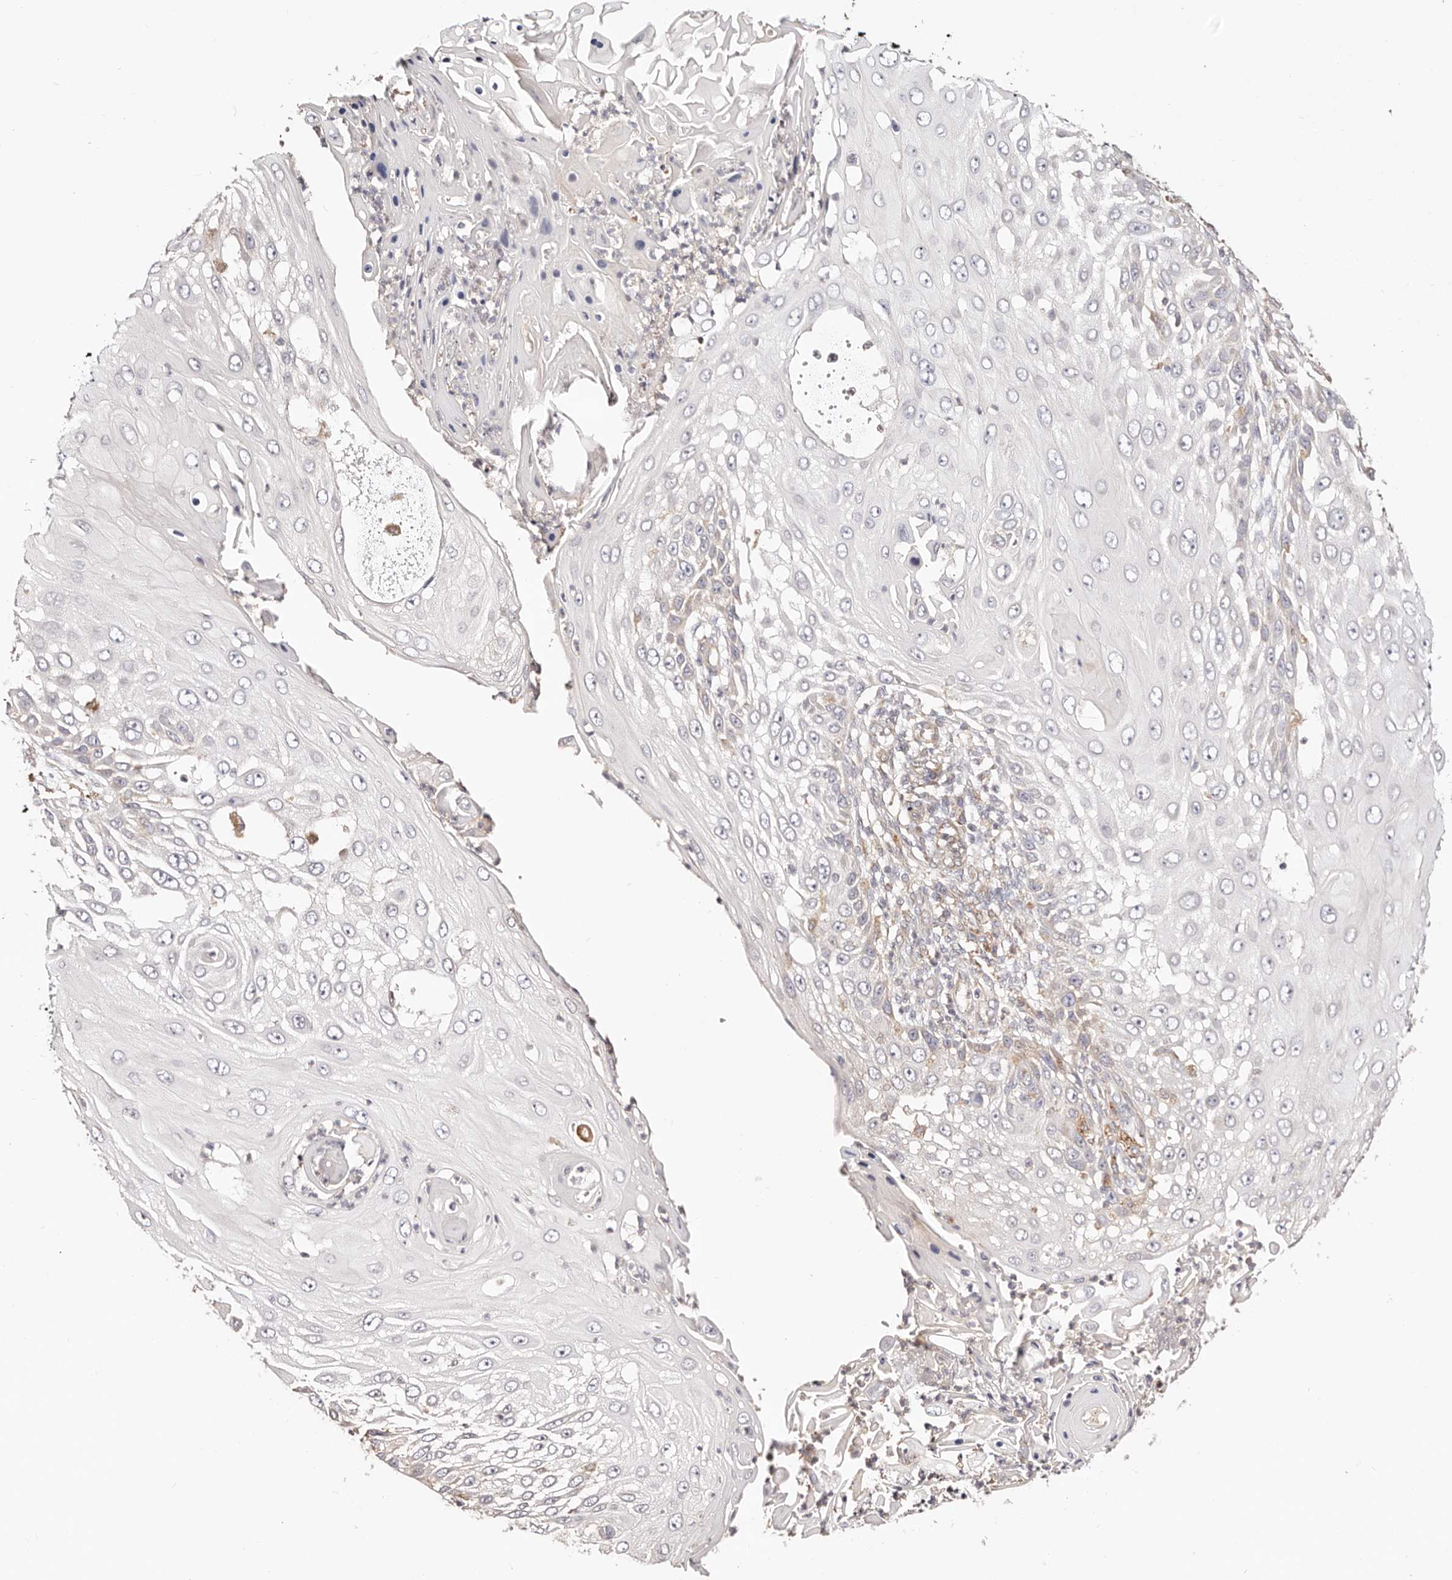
{"staining": {"intensity": "negative", "quantity": "none", "location": "none"}, "tissue": "skin cancer", "cell_type": "Tumor cells", "image_type": "cancer", "snomed": [{"axis": "morphology", "description": "Squamous cell carcinoma, NOS"}, {"axis": "topography", "description": "Skin"}], "caption": "High power microscopy photomicrograph of an immunohistochemistry image of squamous cell carcinoma (skin), revealing no significant expression in tumor cells. (DAB (3,3'-diaminobenzidine) immunohistochemistry with hematoxylin counter stain).", "gene": "MAPK1", "patient": {"sex": "female", "age": 44}}